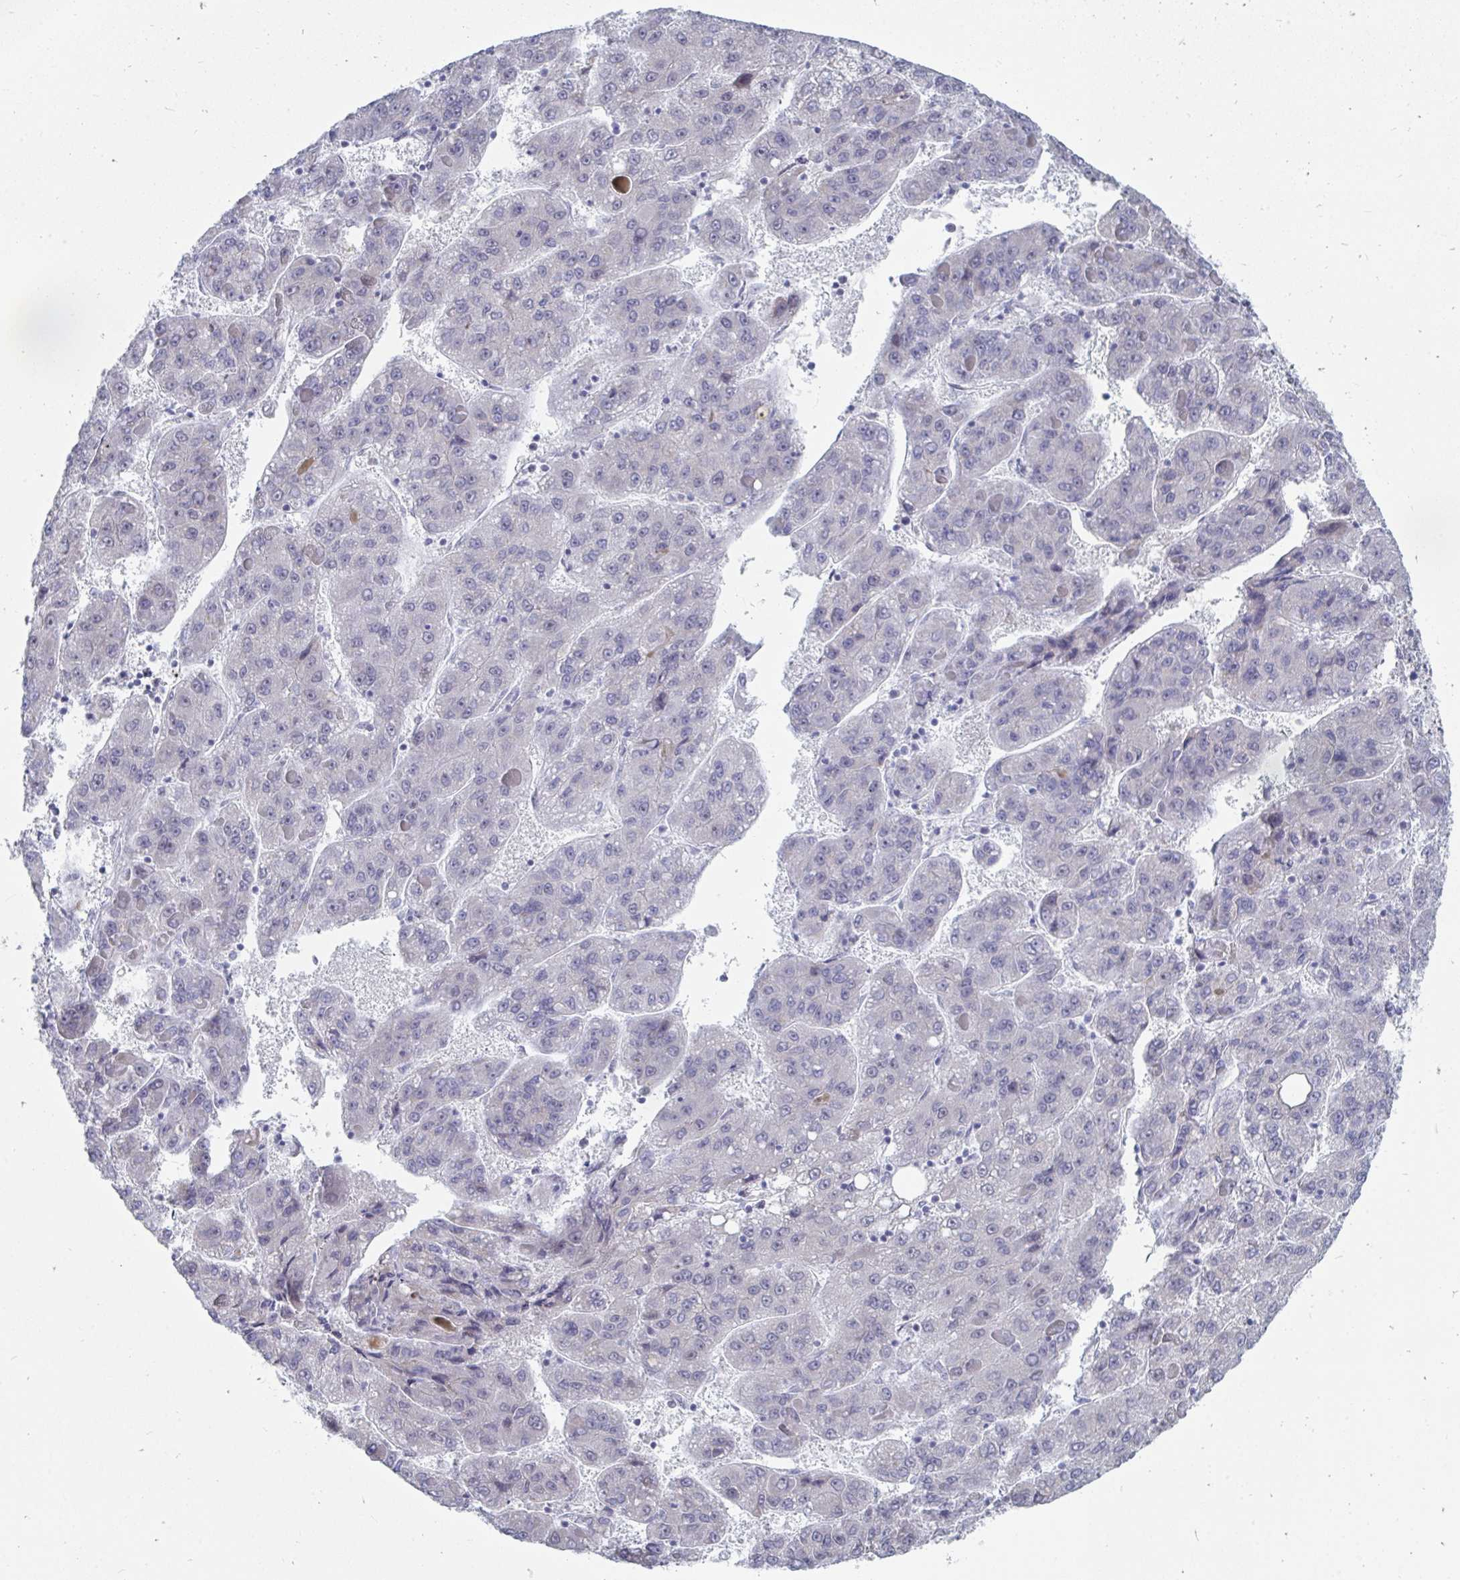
{"staining": {"intensity": "negative", "quantity": "none", "location": "none"}, "tissue": "liver cancer", "cell_type": "Tumor cells", "image_type": "cancer", "snomed": [{"axis": "morphology", "description": "Carcinoma, Hepatocellular, NOS"}, {"axis": "topography", "description": "Liver"}], "caption": "This image is of liver cancer stained with immunohistochemistry (IHC) to label a protein in brown with the nuclei are counter-stained blue. There is no positivity in tumor cells.", "gene": "TRIP12", "patient": {"sex": "female", "age": 82}}